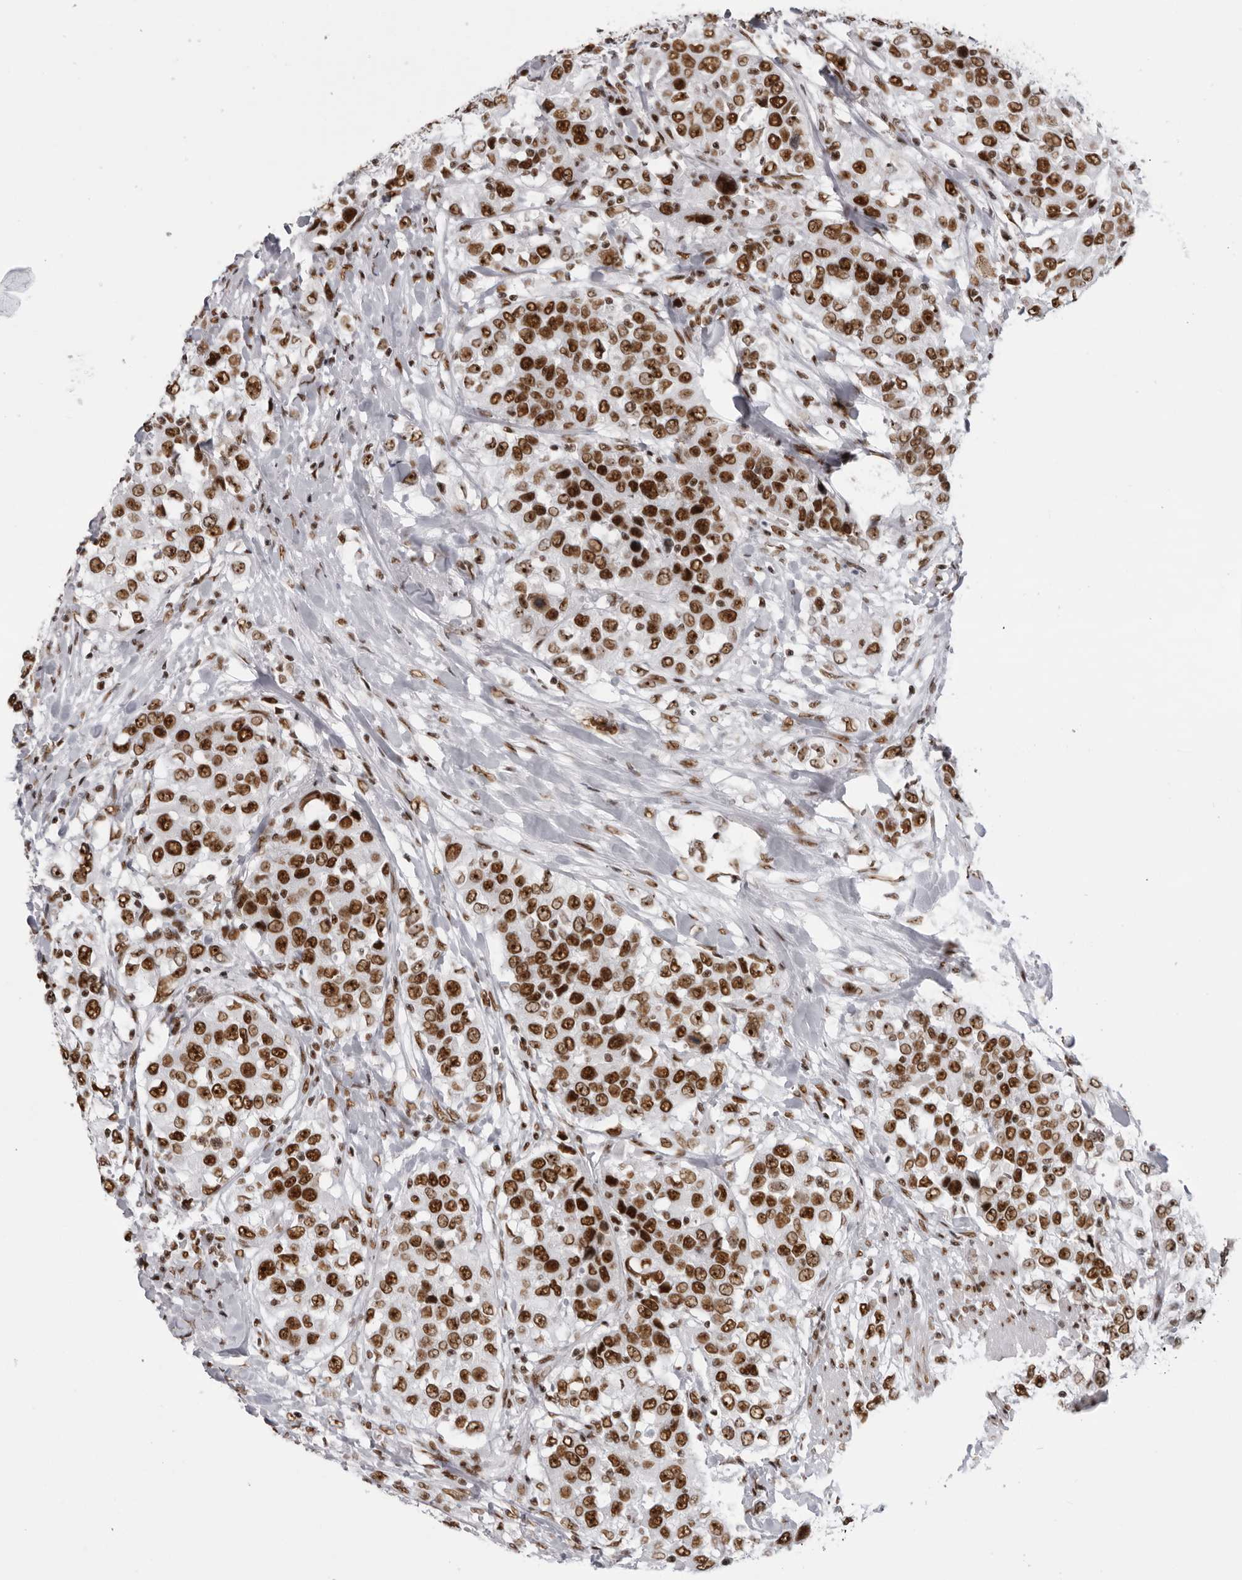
{"staining": {"intensity": "strong", "quantity": ">75%", "location": "nuclear"}, "tissue": "urothelial cancer", "cell_type": "Tumor cells", "image_type": "cancer", "snomed": [{"axis": "morphology", "description": "Urothelial carcinoma, High grade"}, {"axis": "topography", "description": "Urinary bladder"}], "caption": "High-power microscopy captured an immunohistochemistry histopathology image of urothelial cancer, revealing strong nuclear staining in about >75% of tumor cells.", "gene": "DHX9", "patient": {"sex": "female", "age": 80}}